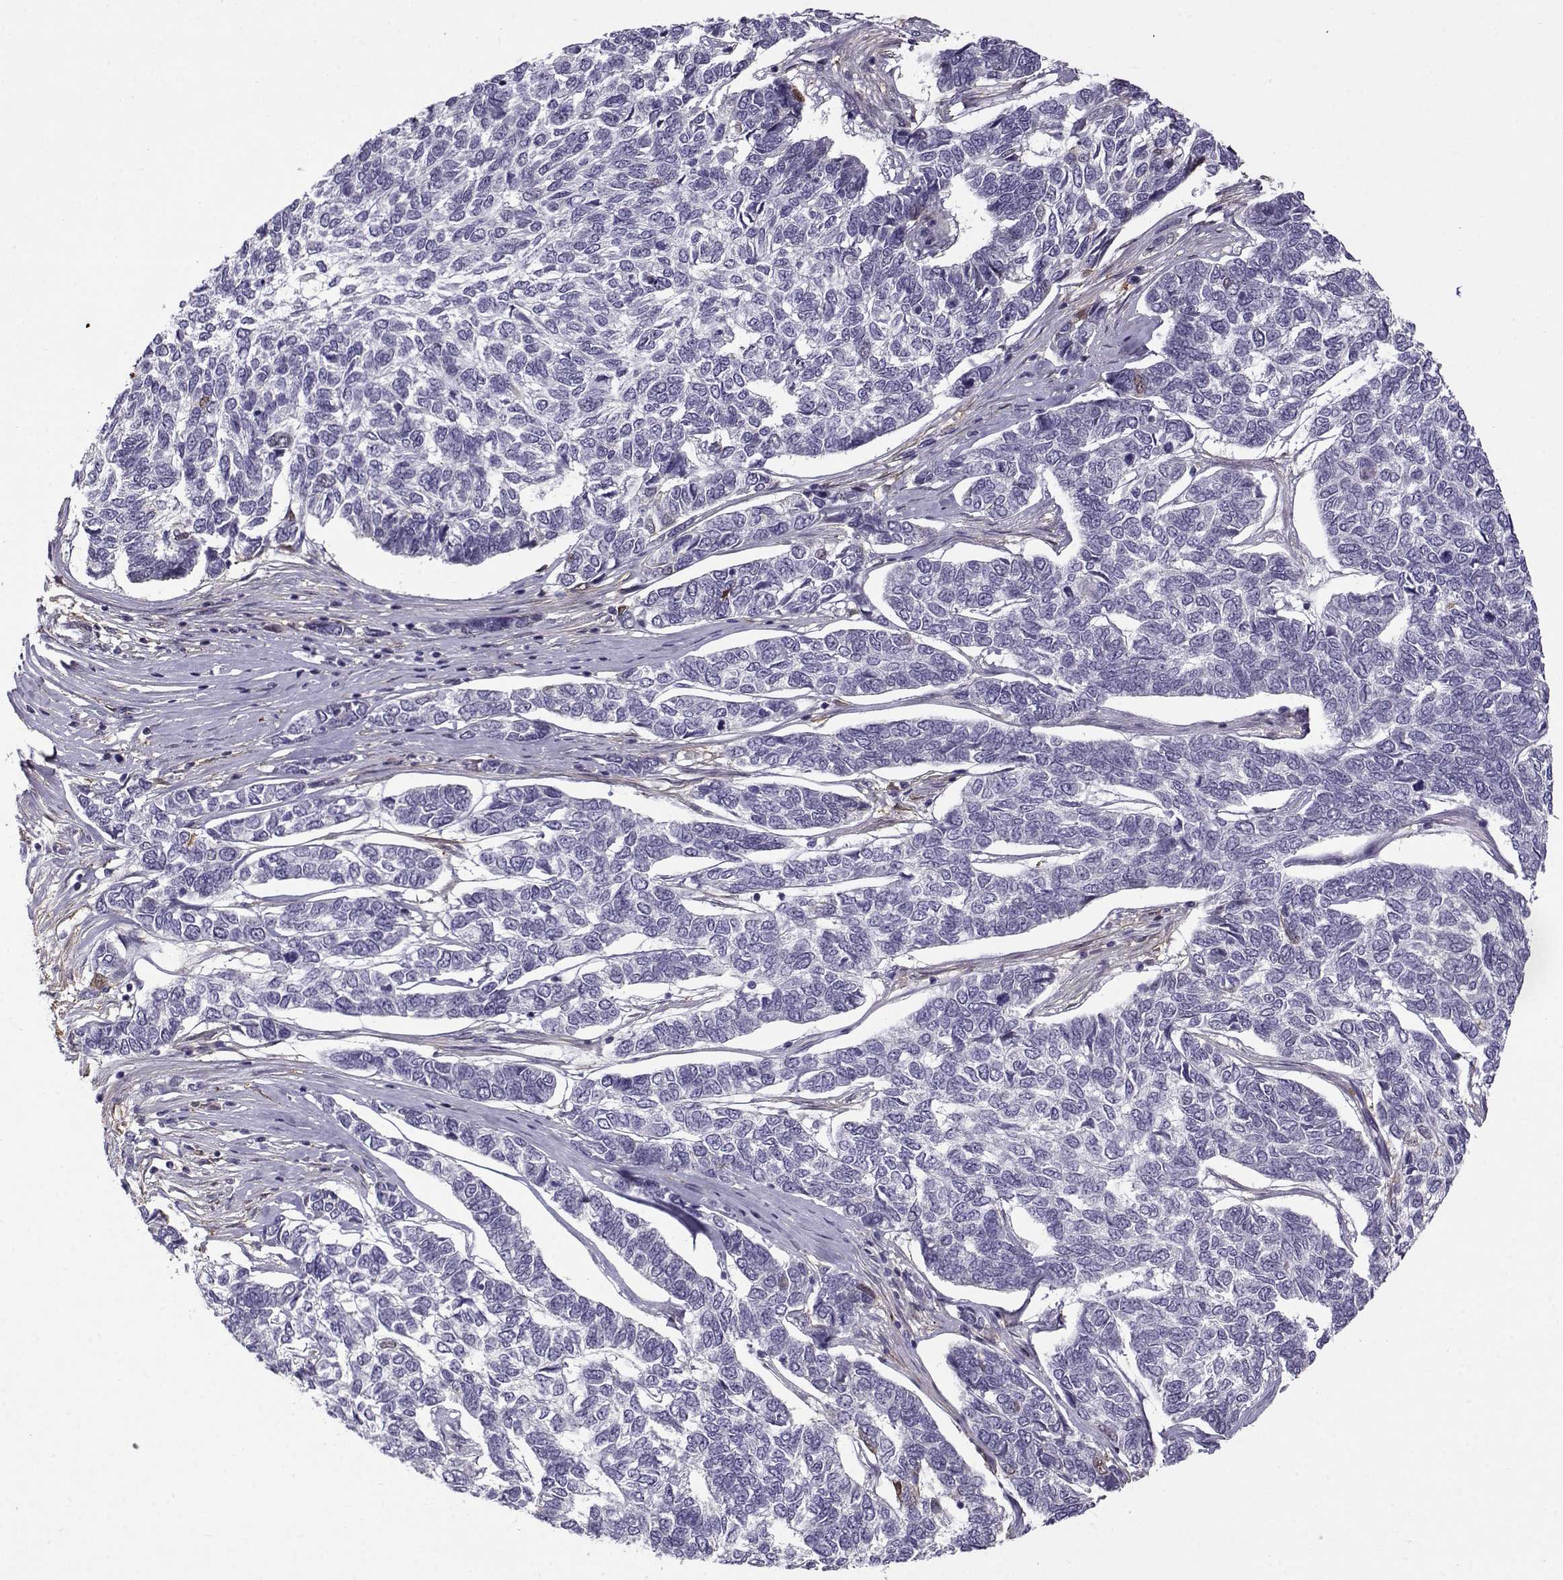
{"staining": {"intensity": "negative", "quantity": "none", "location": "none"}, "tissue": "skin cancer", "cell_type": "Tumor cells", "image_type": "cancer", "snomed": [{"axis": "morphology", "description": "Basal cell carcinoma"}, {"axis": "topography", "description": "Skin"}], "caption": "This is a micrograph of immunohistochemistry (IHC) staining of basal cell carcinoma (skin), which shows no expression in tumor cells. (DAB IHC, high magnification).", "gene": "UCP3", "patient": {"sex": "female", "age": 65}}